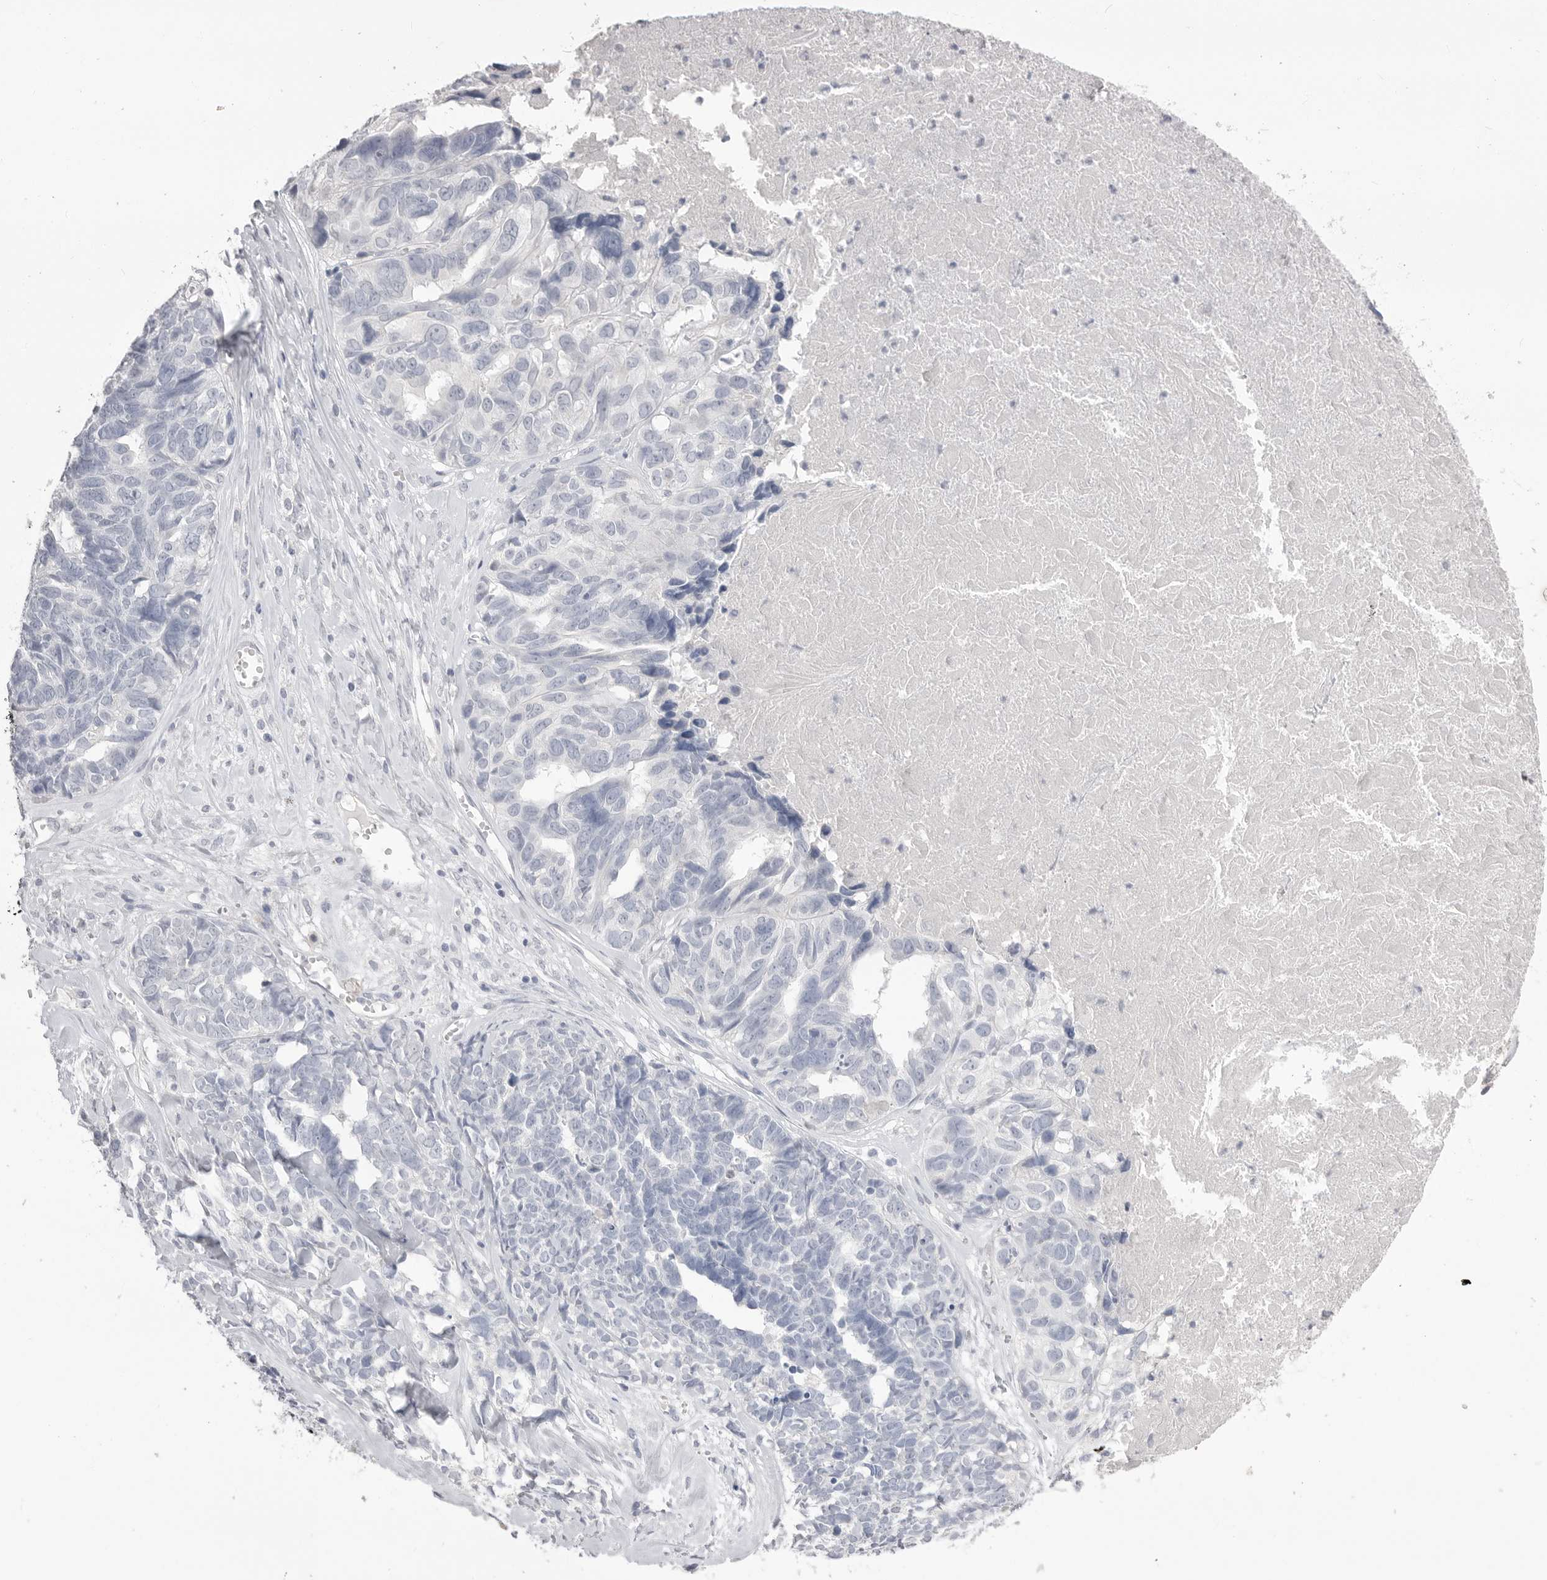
{"staining": {"intensity": "negative", "quantity": "none", "location": "none"}, "tissue": "ovarian cancer", "cell_type": "Tumor cells", "image_type": "cancer", "snomed": [{"axis": "morphology", "description": "Cystadenocarcinoma, serous, NOS"}, {"axis": "topography", "description": "Ovary"}], "caption": "Micrograph shows no significant protein positivity in tumor cells of ovarian serous cystadenocarcinoma.", "gene": "CPB1", "patient": {"sex": "female", "age": 79}}